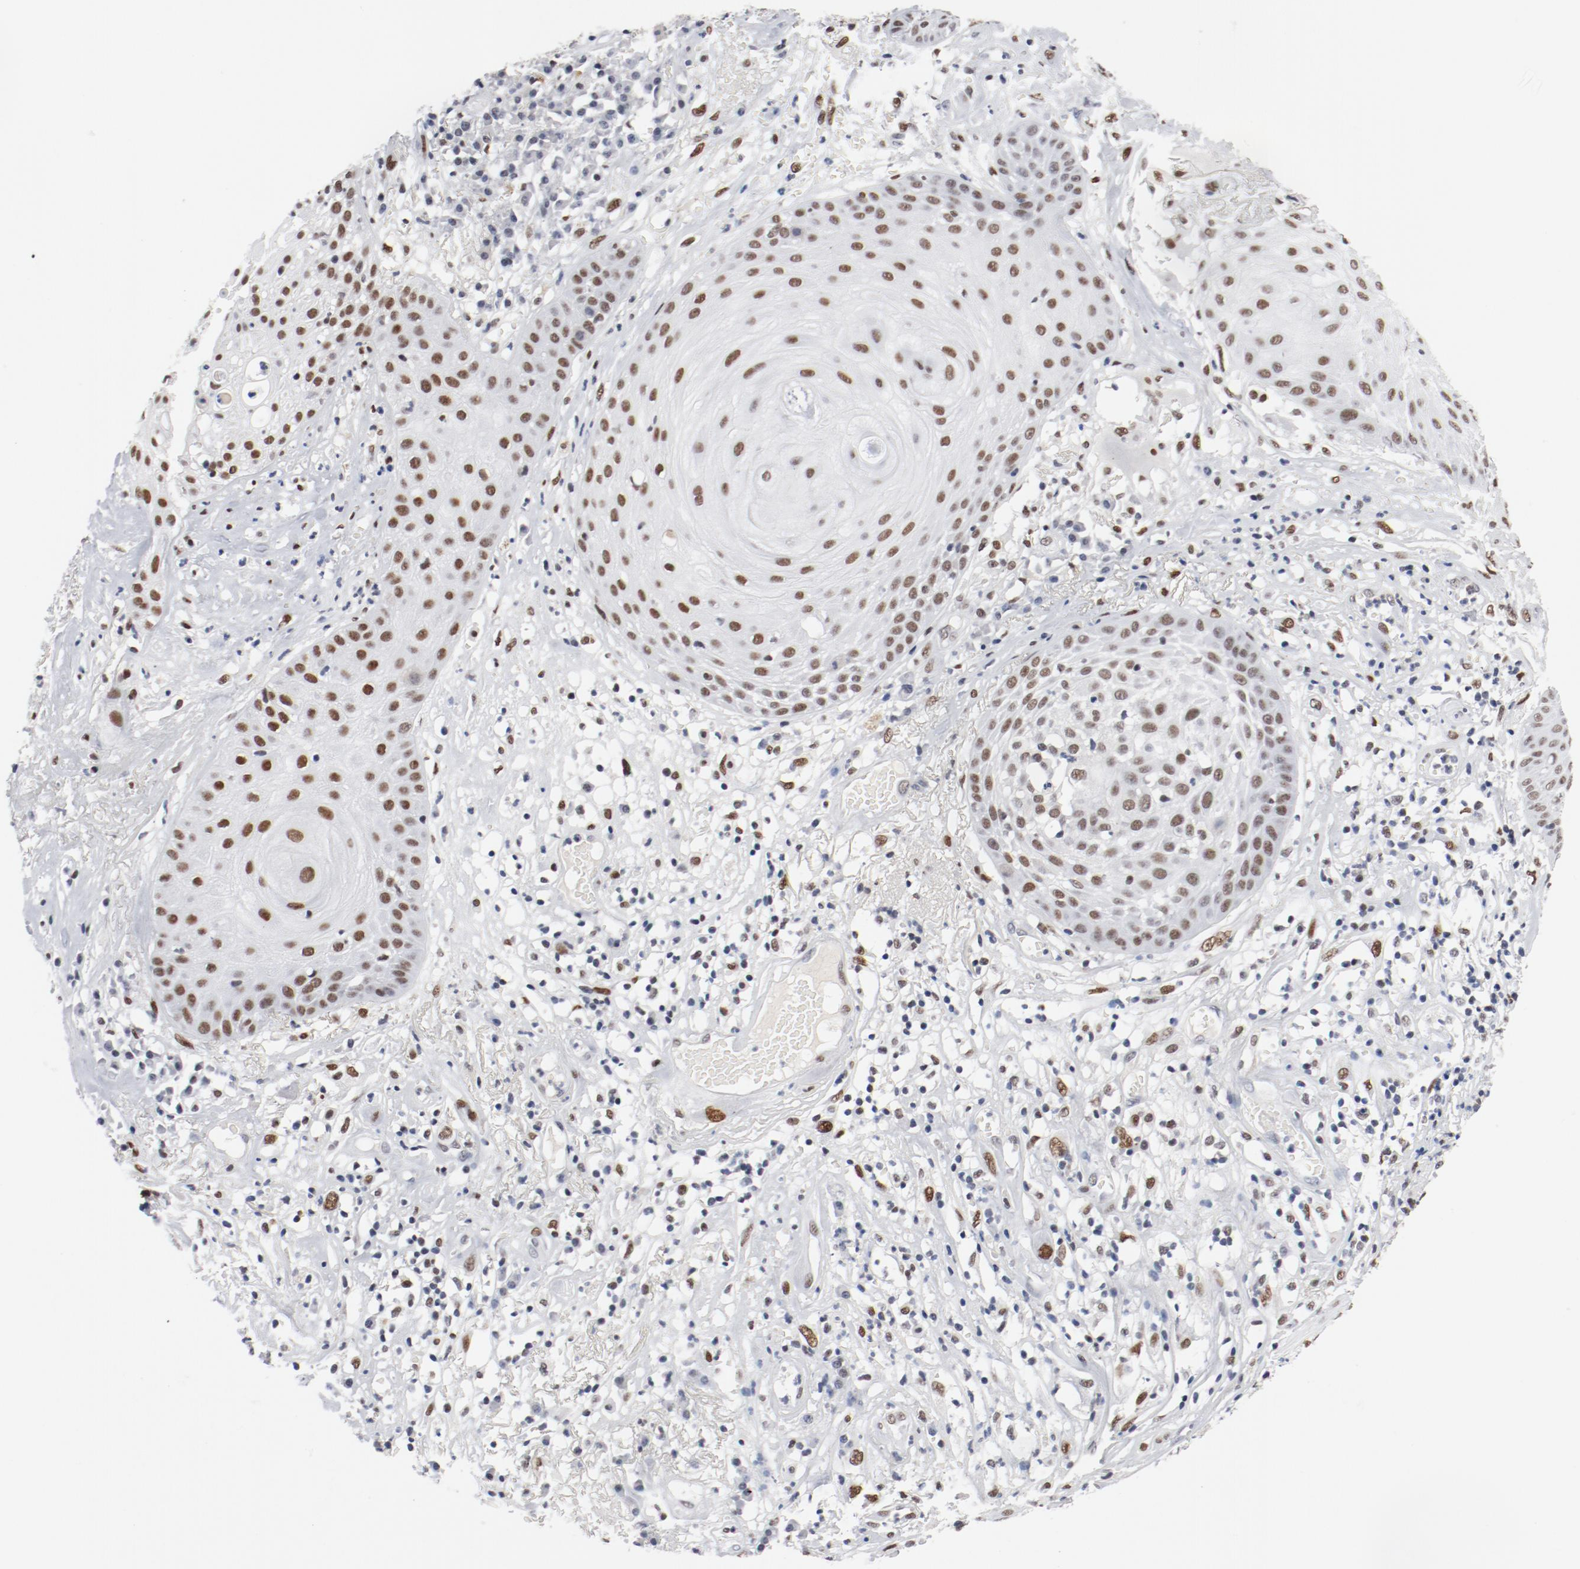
{"staining": {"intensity": "moderate", "quantity": ">75%", "location": "nuclear"}, "tissue": "skin cancer", "cell_type": "Tumor cells", "image_type": "cancer", "snomed": [{"axis": "morphology", "description": "Squamous cell carcinoma, NOS"}, {"axis": "topography", "description": "Skin"}], "caption": "Protein staining reveals moderate nuclear expression in approximately >75% of tumor cells in skin cancer (squamous cell carcinoma). Nuclei are stained in blue.", "gene": "ARNT", "patient": {"sex": "male", "age": 65}}